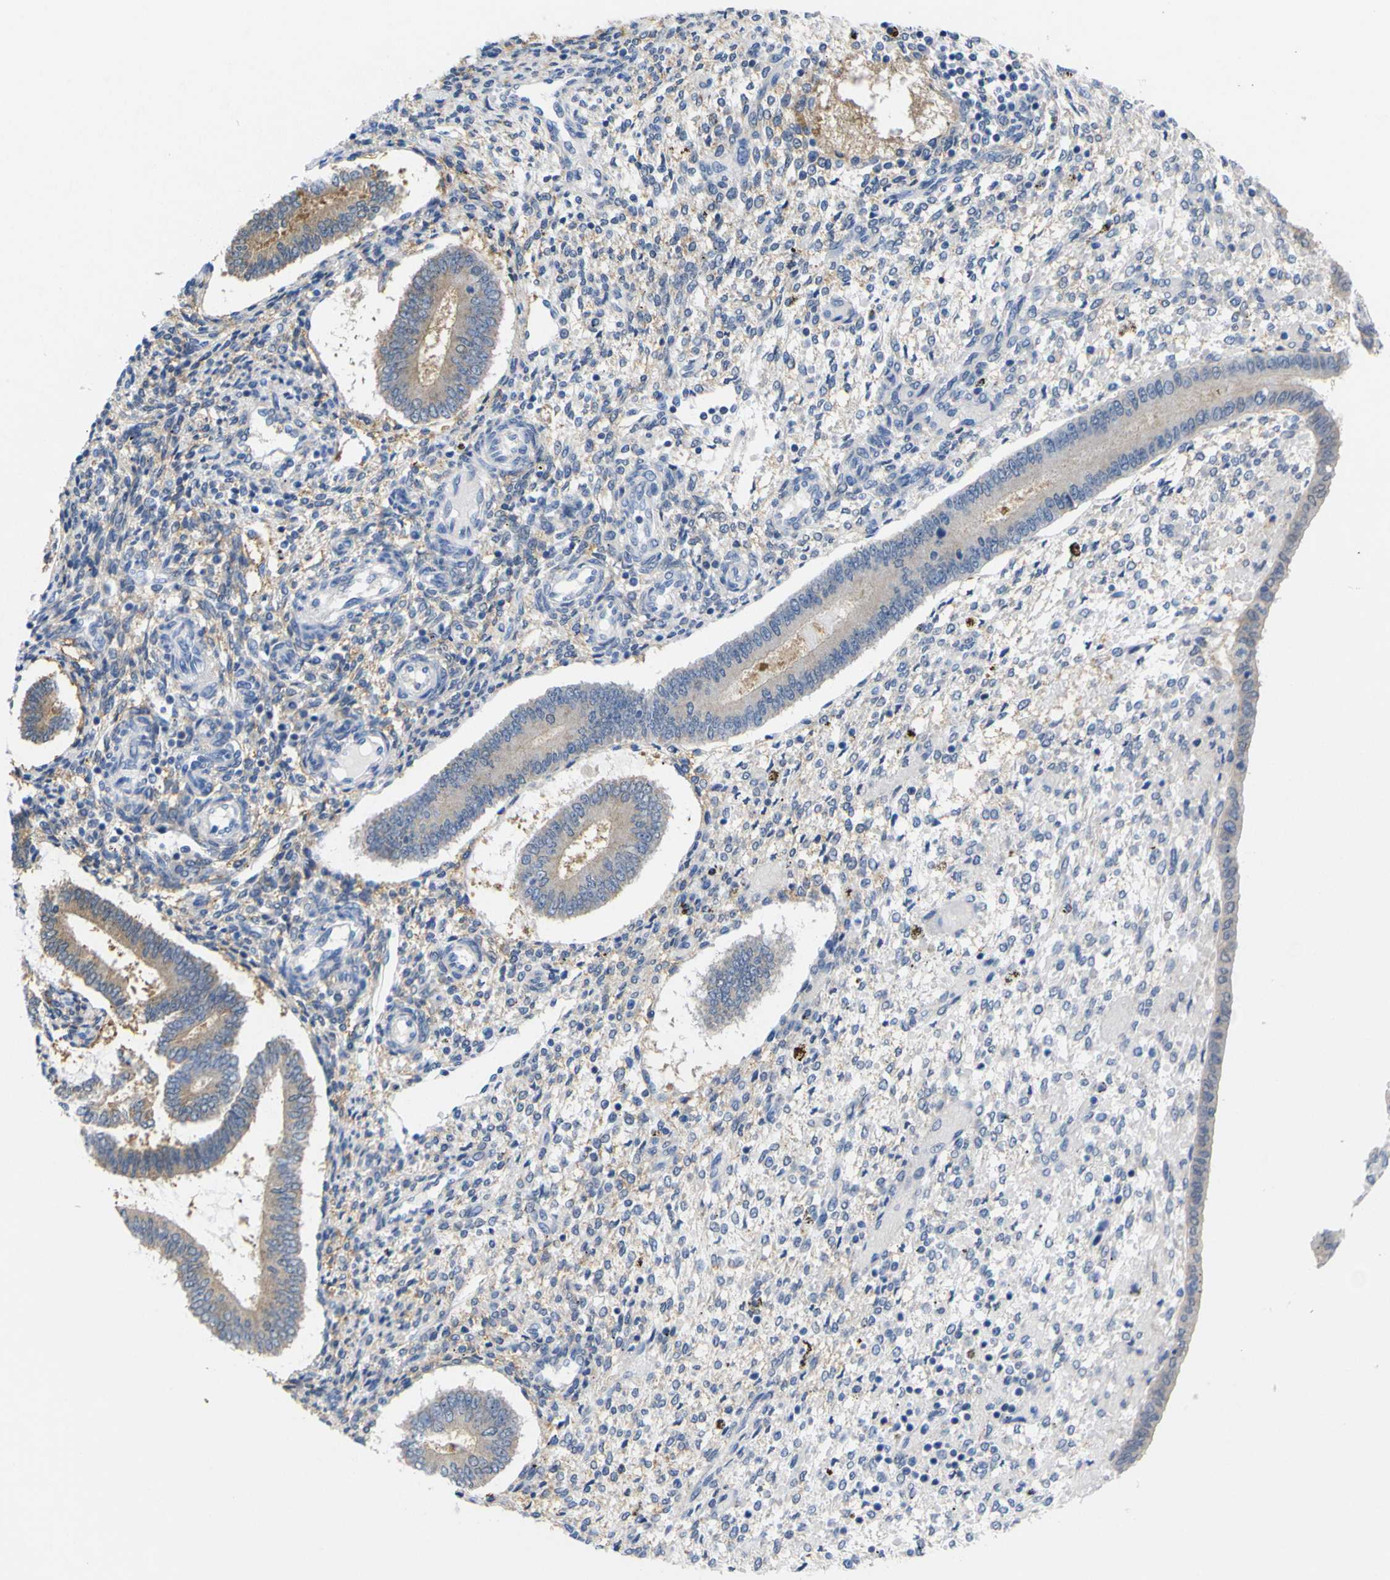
{"staining": {"intensity": "weak", "quantity": "<25%", "location": "cytoplasmic/membranous"}, "tissue": "endometrium", "cell_type": "Cells in endometrial stroma", "image_type": "normal", "snomed": [{"axis": "morphology", "description": "Normal tissue, NOS"}, {"axis": "topography", "description": "Endometrium"}], "caption": "IHC of normal endometrium exhibits no positivity in cells in endometrial stroma. The staining is performed using DAB (3,3'-diaminobenzidine) brown chromogen with nuclei counter-stained in using hematoxylin.", "gene": "PEBP1", "patient": {"sex": "female", "age": 42}}